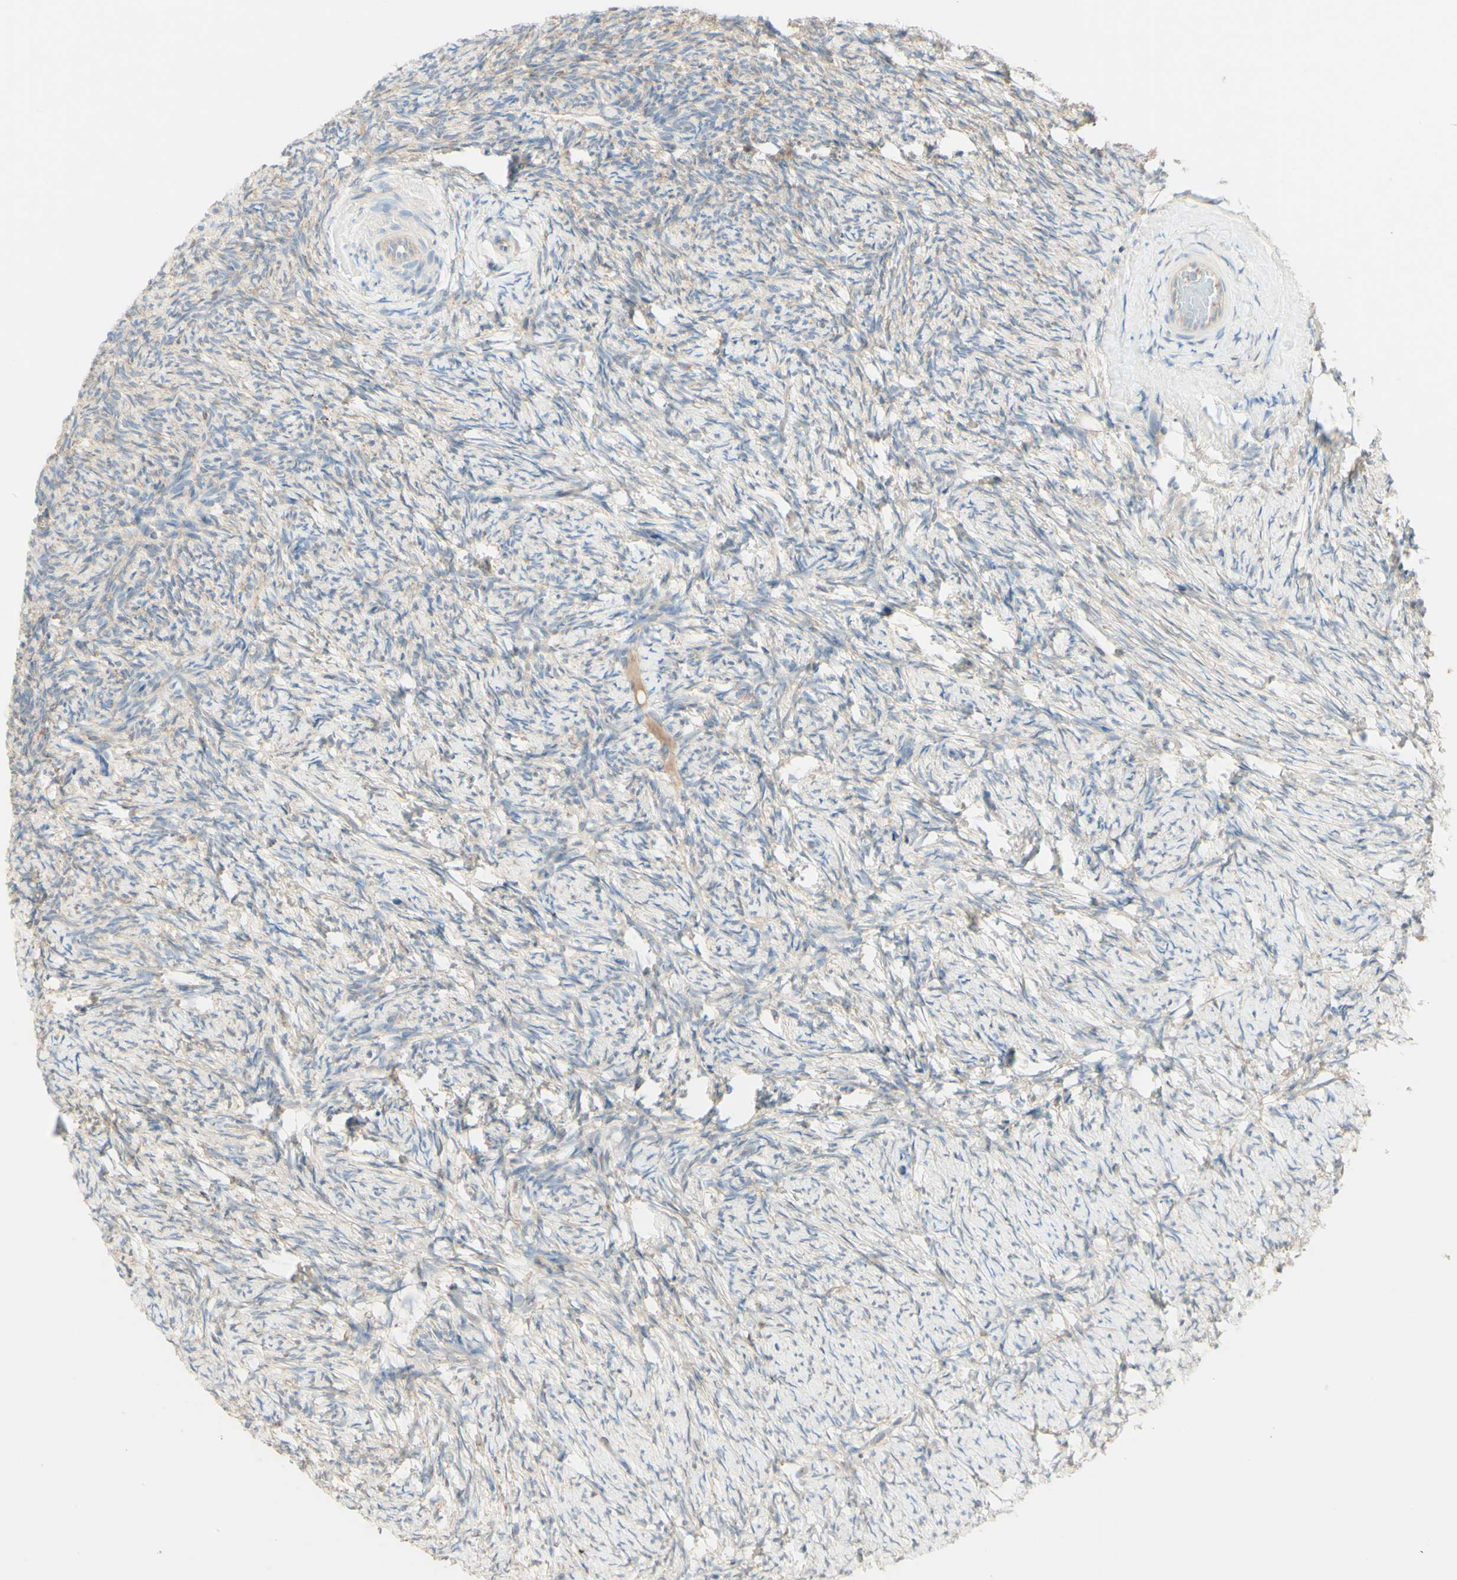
{"staining": {"intensity": "weak", "quantity": "<25%", "location": "cytoplasmic/membranous"}, "tissue": "ovary", "cell_type": "Ovarian stroma cells", "image_type": "normal", "snomed": [{"axis": "morphology", "description": "Normal tissue, NOS"}, {"axis": "topography", "description": "Ovary"}], "caption": "This is a histopathology image of immunohistochemistry staining of normal ovary, which shows no staining in ovarian stroma cells.", "gene": "MTM1", "patient": {"sex": "female", "age": 60}}